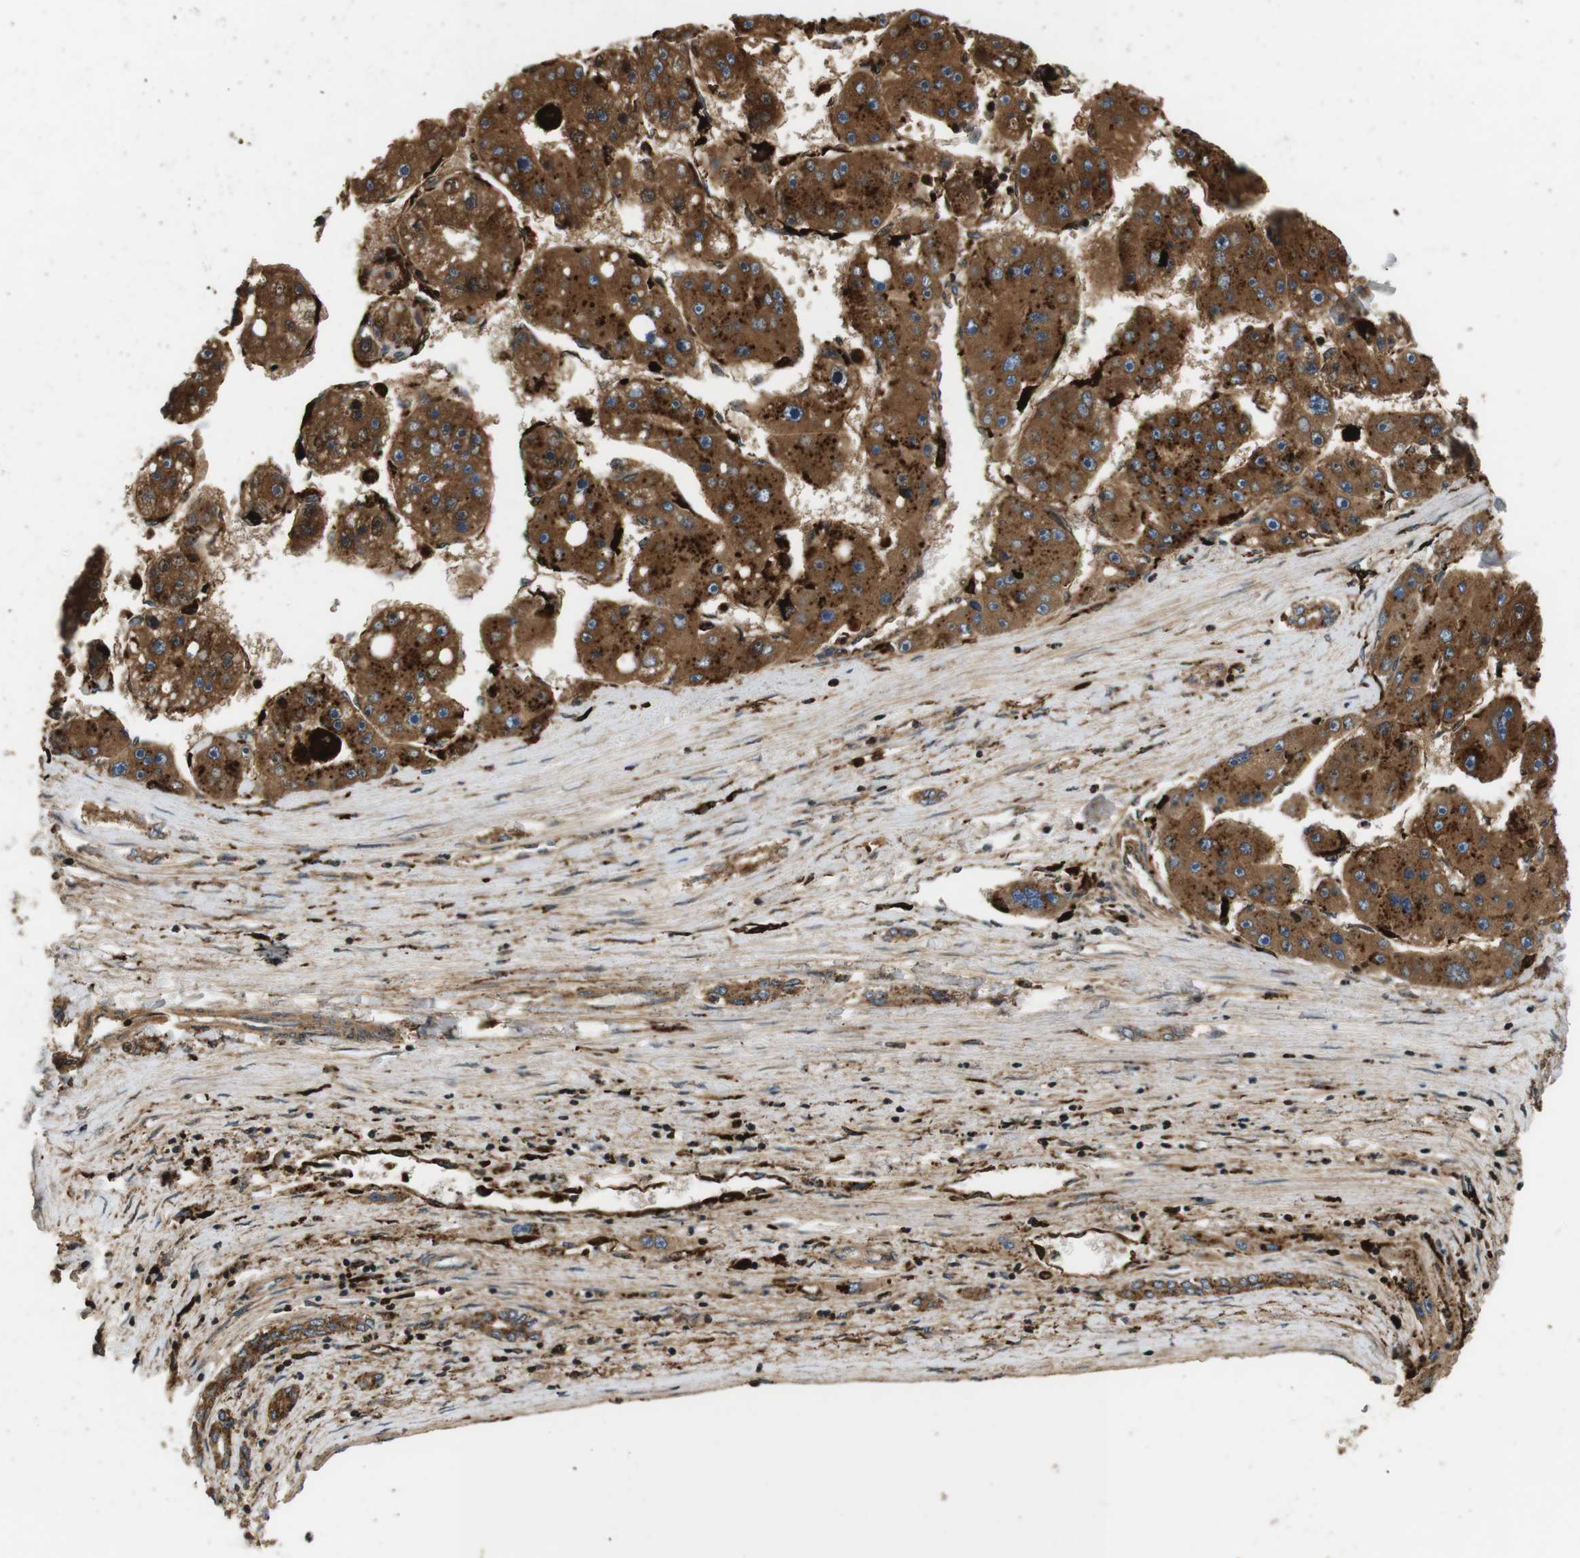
{"staining": {"intensity": "strong", "quantity": ">75%", "location": "cytoplasmic/membranous"}, "tissue": "liver cancer", "cell_type": "Tumor cells", "image_type": "cancer", "snomed": [{"axis": "morphology", "description": "Carcinoma, Hepatocellular, NOS"}, {"axis": "topography", "description": "Liver"}], "caption": "Liver hepatocellular carcinoma tissue exhibits strong cytoplasmic/membranous expression in approximately >75% of tumor cells, visualized by immunohistochemistry.", "gene": "TXNRD1", "patient": {"sex": "female", "age": 61}}